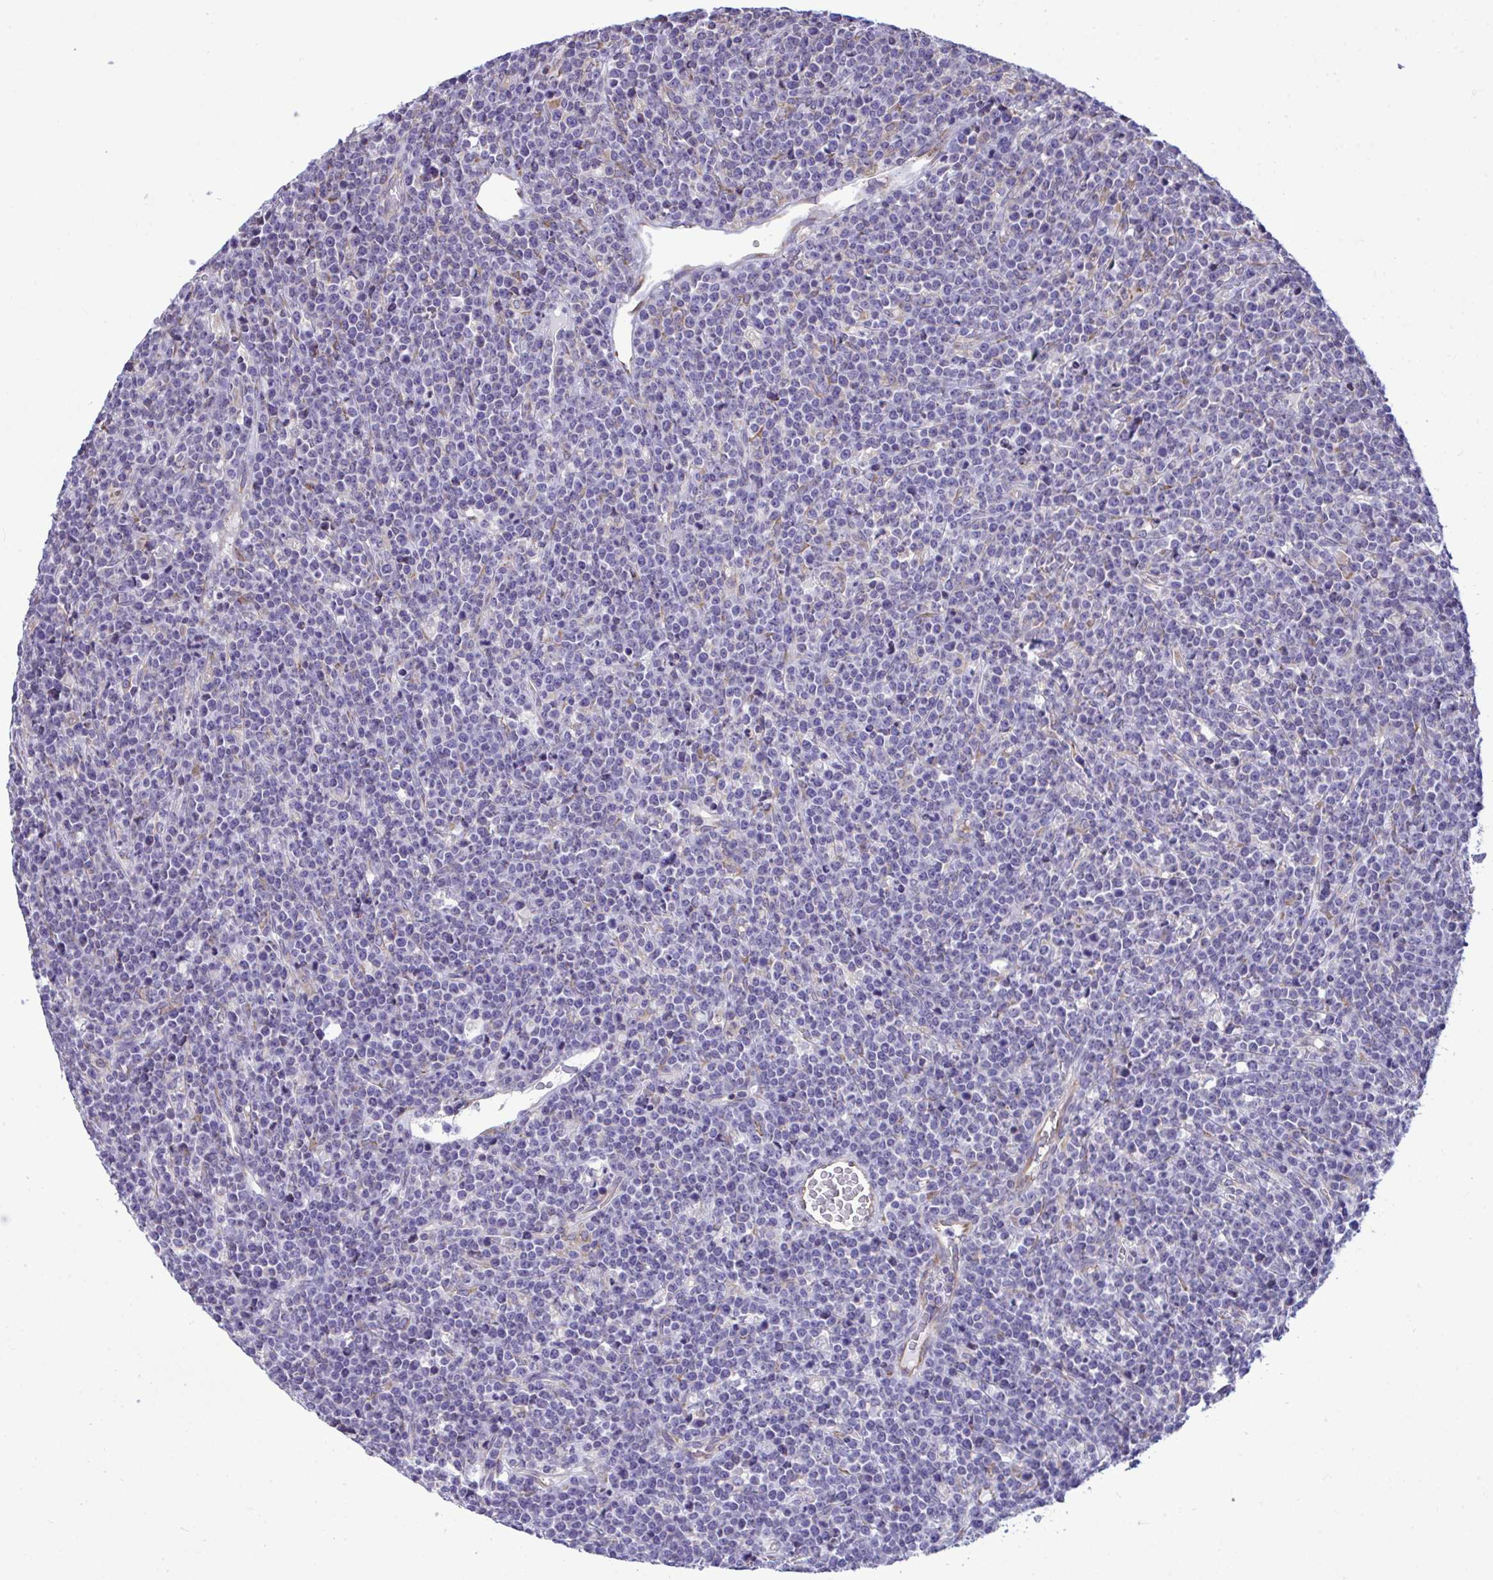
{"staining": {"intensity": "negative", "quantity": "none", "location": "none"}, "tissue": "lymphoma", "cell_type": "Tumor cells", "image_type": "cancer", "snomed": [{"axis": "morphology", "description": "Malignant lymphoma, non-Hodgkin's type, High grade"}, {"axis": "topography", "description": "Ovary"}], "caption": "Image shows no significant protein positivity in tumor cells of lymphoma.", "gene": "PIGK", "patient": {"sex": "female", "age": 56}}